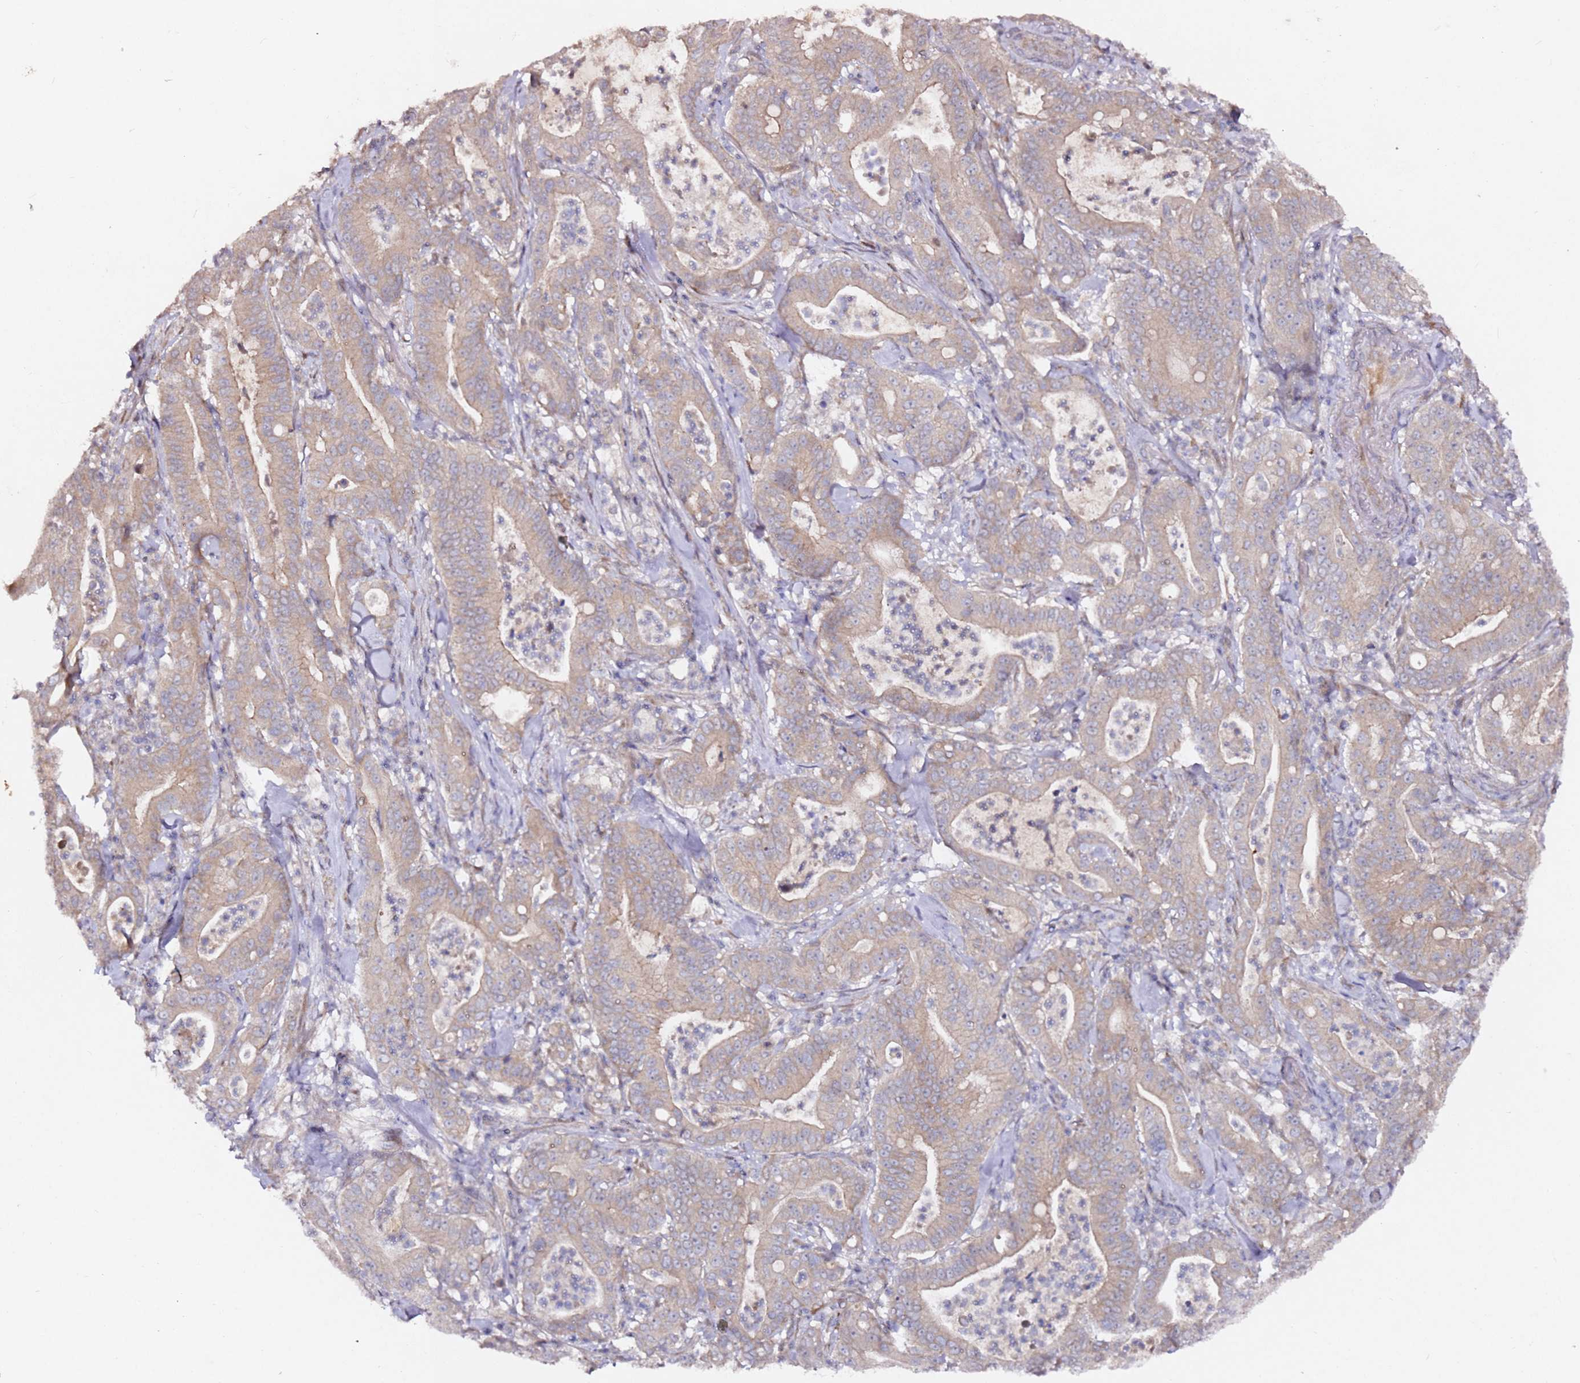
{"staining": {"intensity": "weak", "quantity": ">75%", "location": "cytoplasmic/membranous"}, "tissue": "pancreatic cancer", "cell_type": "Tumor cells", "image_type": "cancer", "snomed": [{"axis": "morphology", "description": "Adenocarcinoma, NOS"}, {"axis": "topography", "description": "Pancreas"}], "caption": "The immunohistochemical stain labels weak cytoplasmic/membranous expression in tumor cells of pancreatic cancer (adenocarcinoma) tissue. (IHC, brightfield microscopy, high magnification).", "gene": "ALG11", "patient": {"sex": "male", "age": 71}}